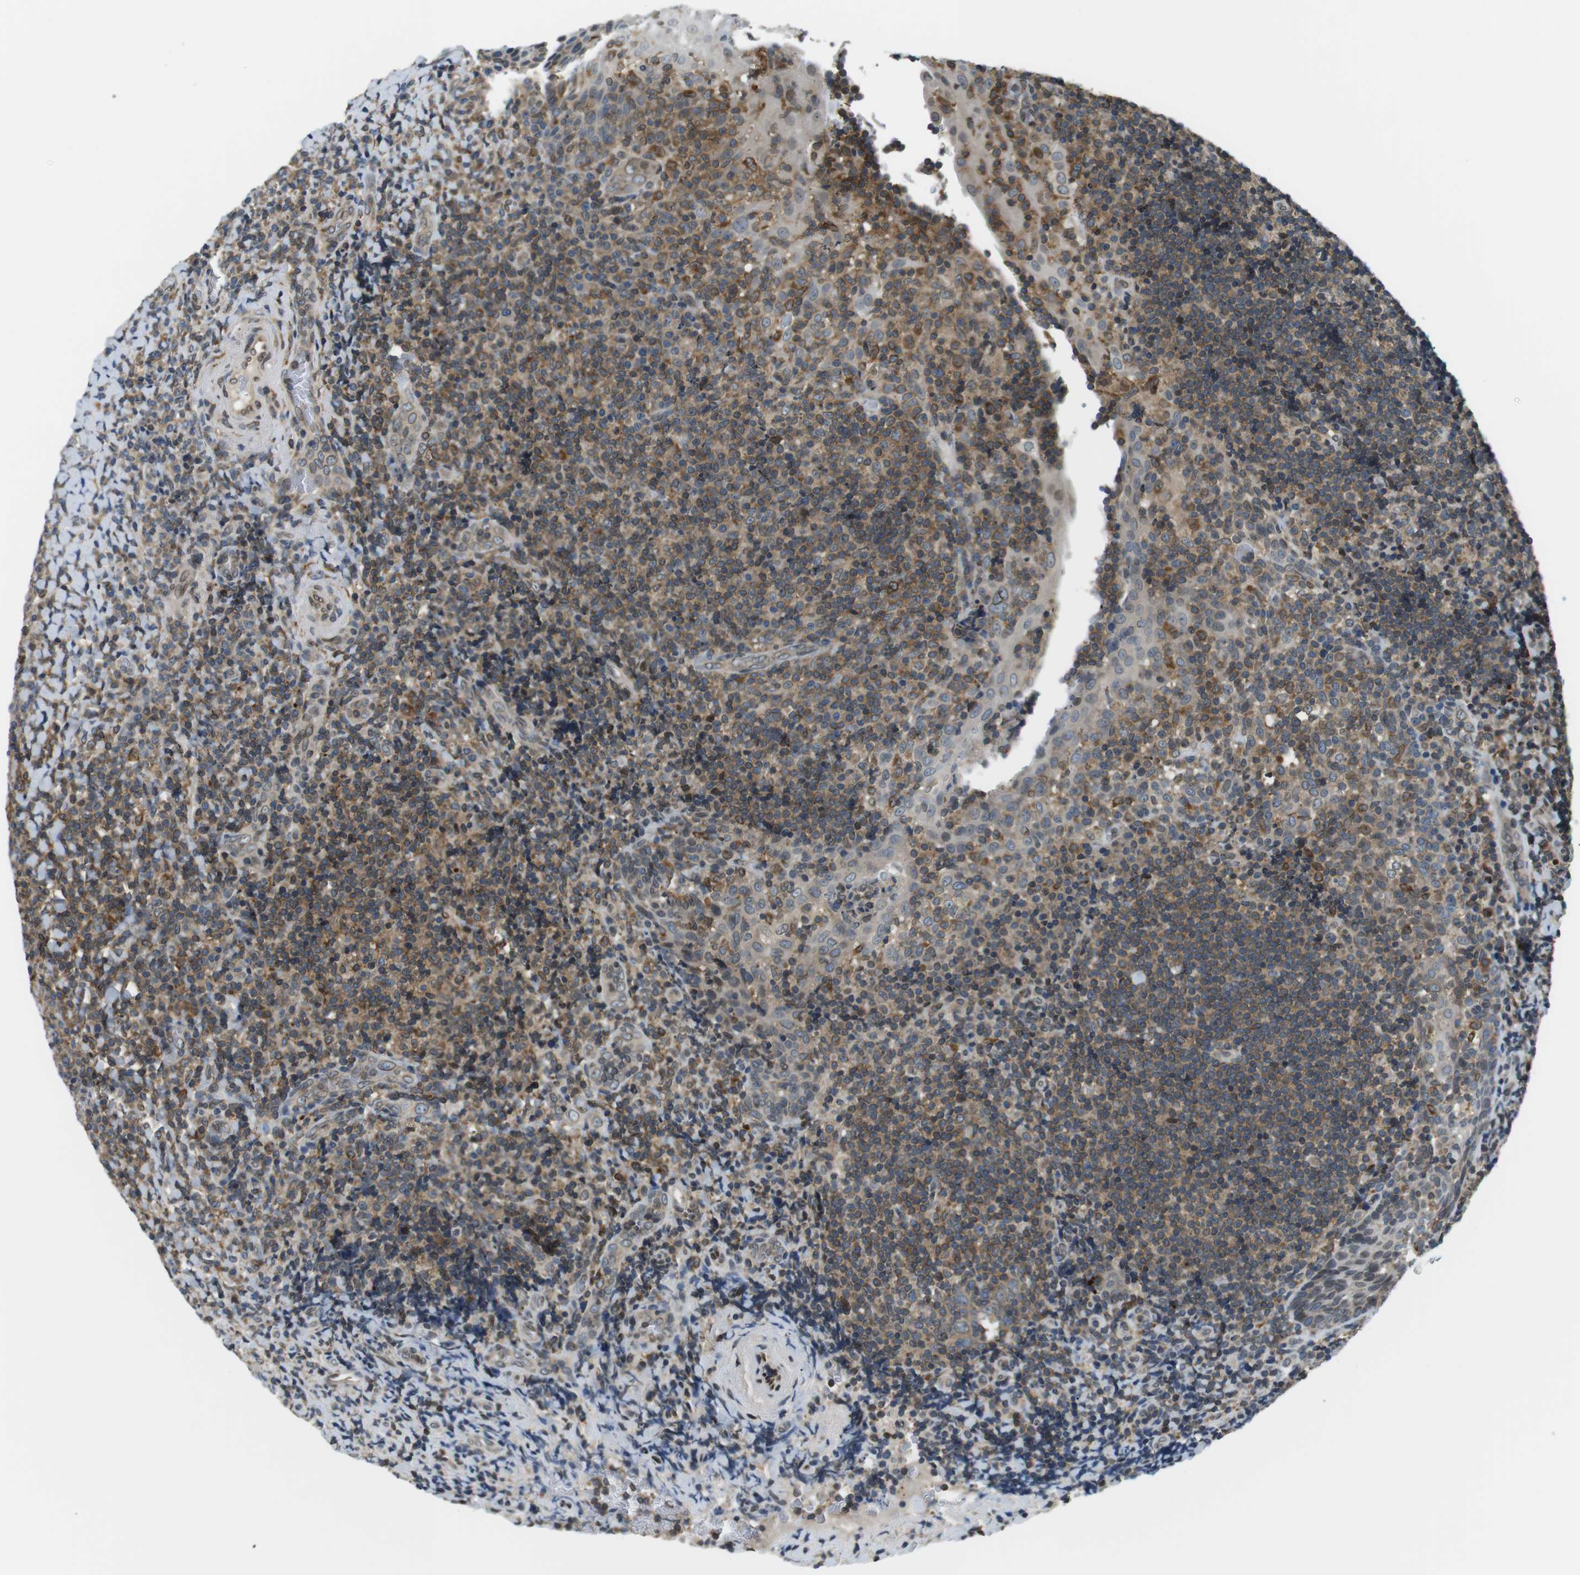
{"staining": {"intensity": "moderate", "quantity": "25%-75%", "location": "cytoplasmic/membranous"}, "tissue": "tonsil", "cell_type": "Germinal center cells", "image_type": "normal", "snomed": [{"axis": "morphology", "description": "Normal tissue, NOS"}, {"axis": "topography", "description": "Tonsil"}], "caption": "The histopathology image exhibits immunohistochemical staining of benign tonsil. There is moderate cytoplasmic/membranous expression is appreciated in about 25%-75% of germinal center cells.", "gene": "TMX4", "patient": {"sex": "male", "age": 37}}